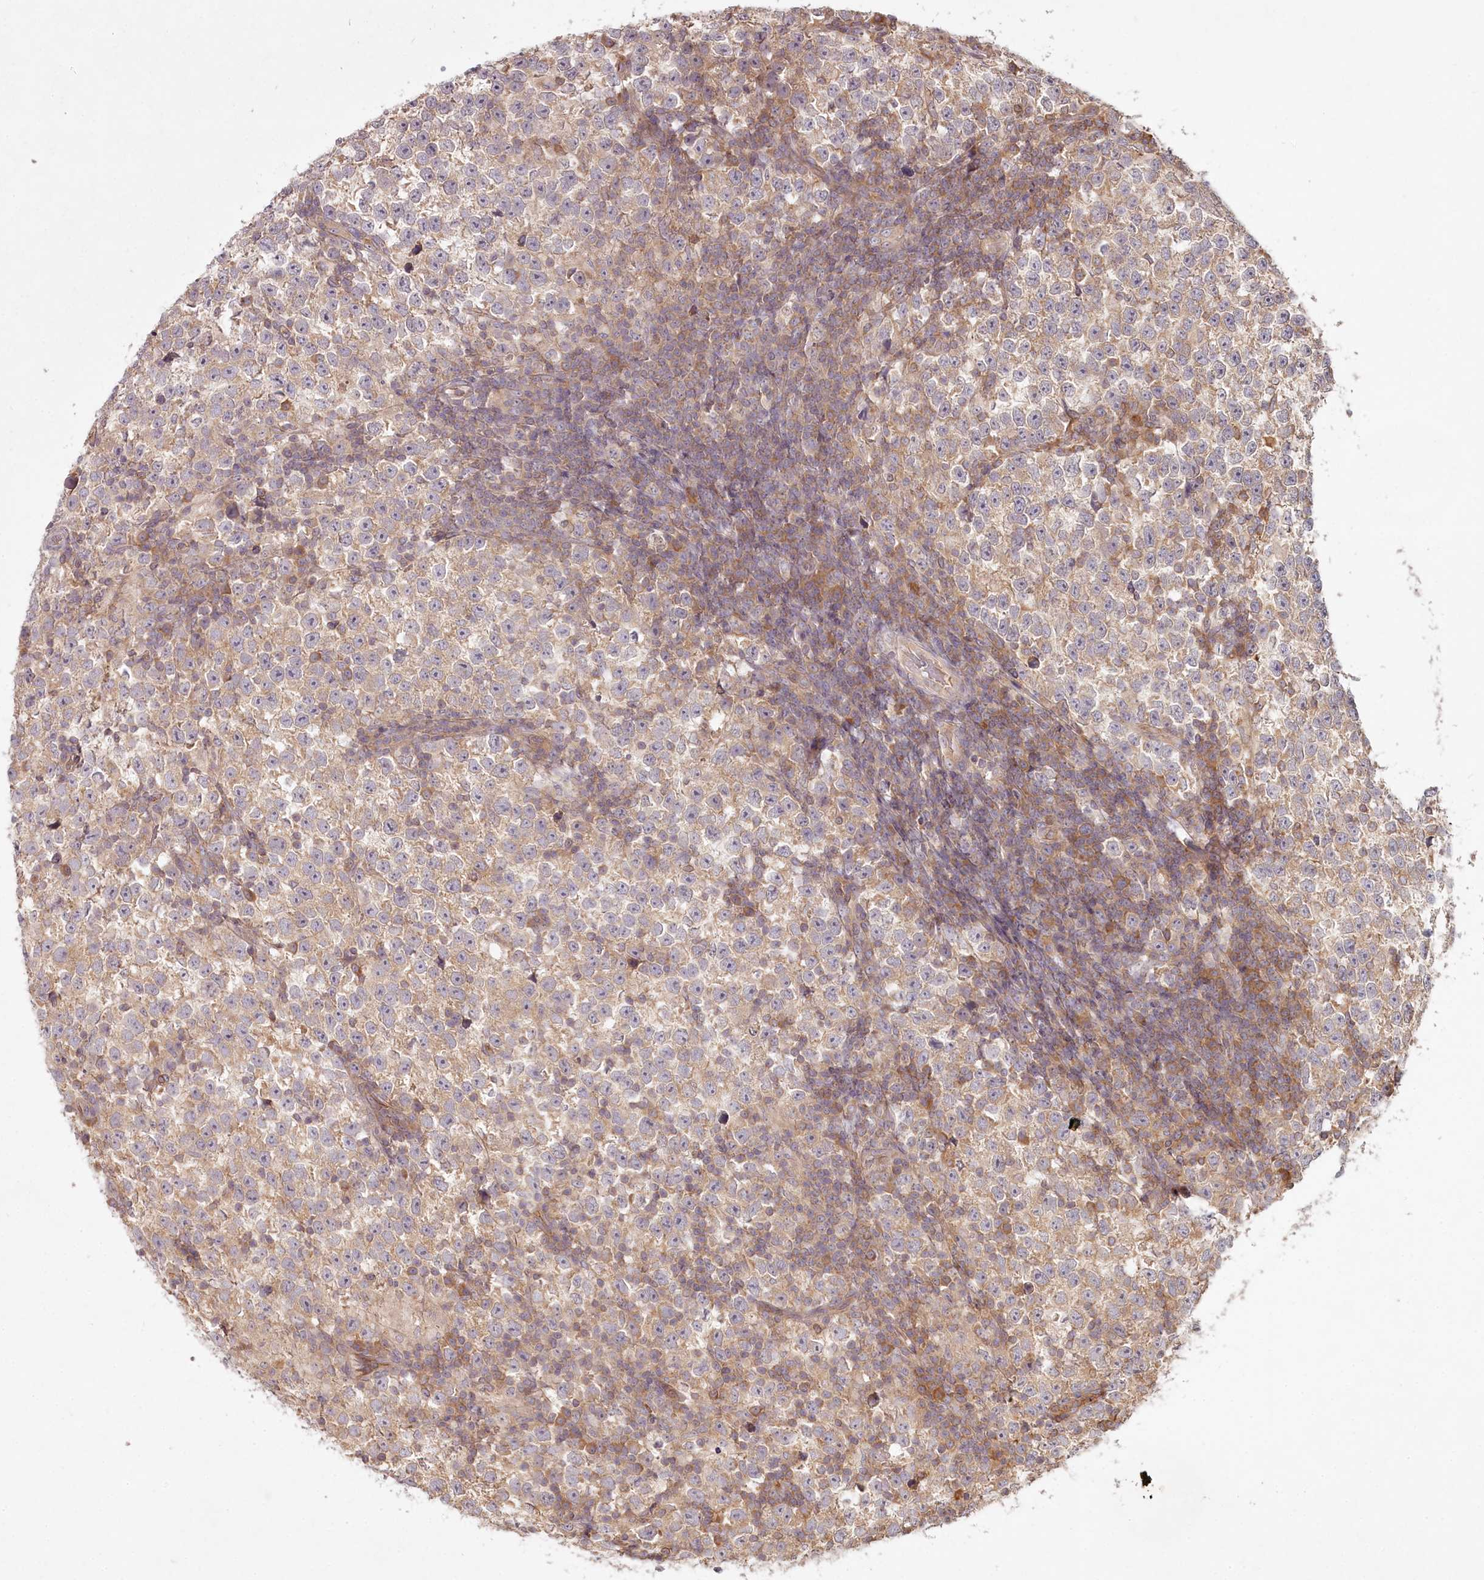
{"staining": {"intensity": "weak", "quantity": "25%-75%", "location": "cytoplasmic/membranous"}, "tissue": "testis cancer", "cell_type": "Tumor cells", "image_type": "cancer", "snomed": [{"axis": "morphology", "description": "Normal tissue, NOS"}, {"axis": "morphology", "description": "Seminoma, NOS"}, {"axis": "topography", "description": "Testis"}], "caption": "The histopathology image demonstrates a brown stain indicating the presence of a protein in the cytoplasmic/membranous of tumor cells in testis cancer. The staining is performed using DAB (3,3'-diaminobenzidine) brown chromogen to label protein expression. The nuclei are counter-stained blue using hematoxylin.", "gene": "TMIE", "patient": {"sex": "male", "age": 43}}